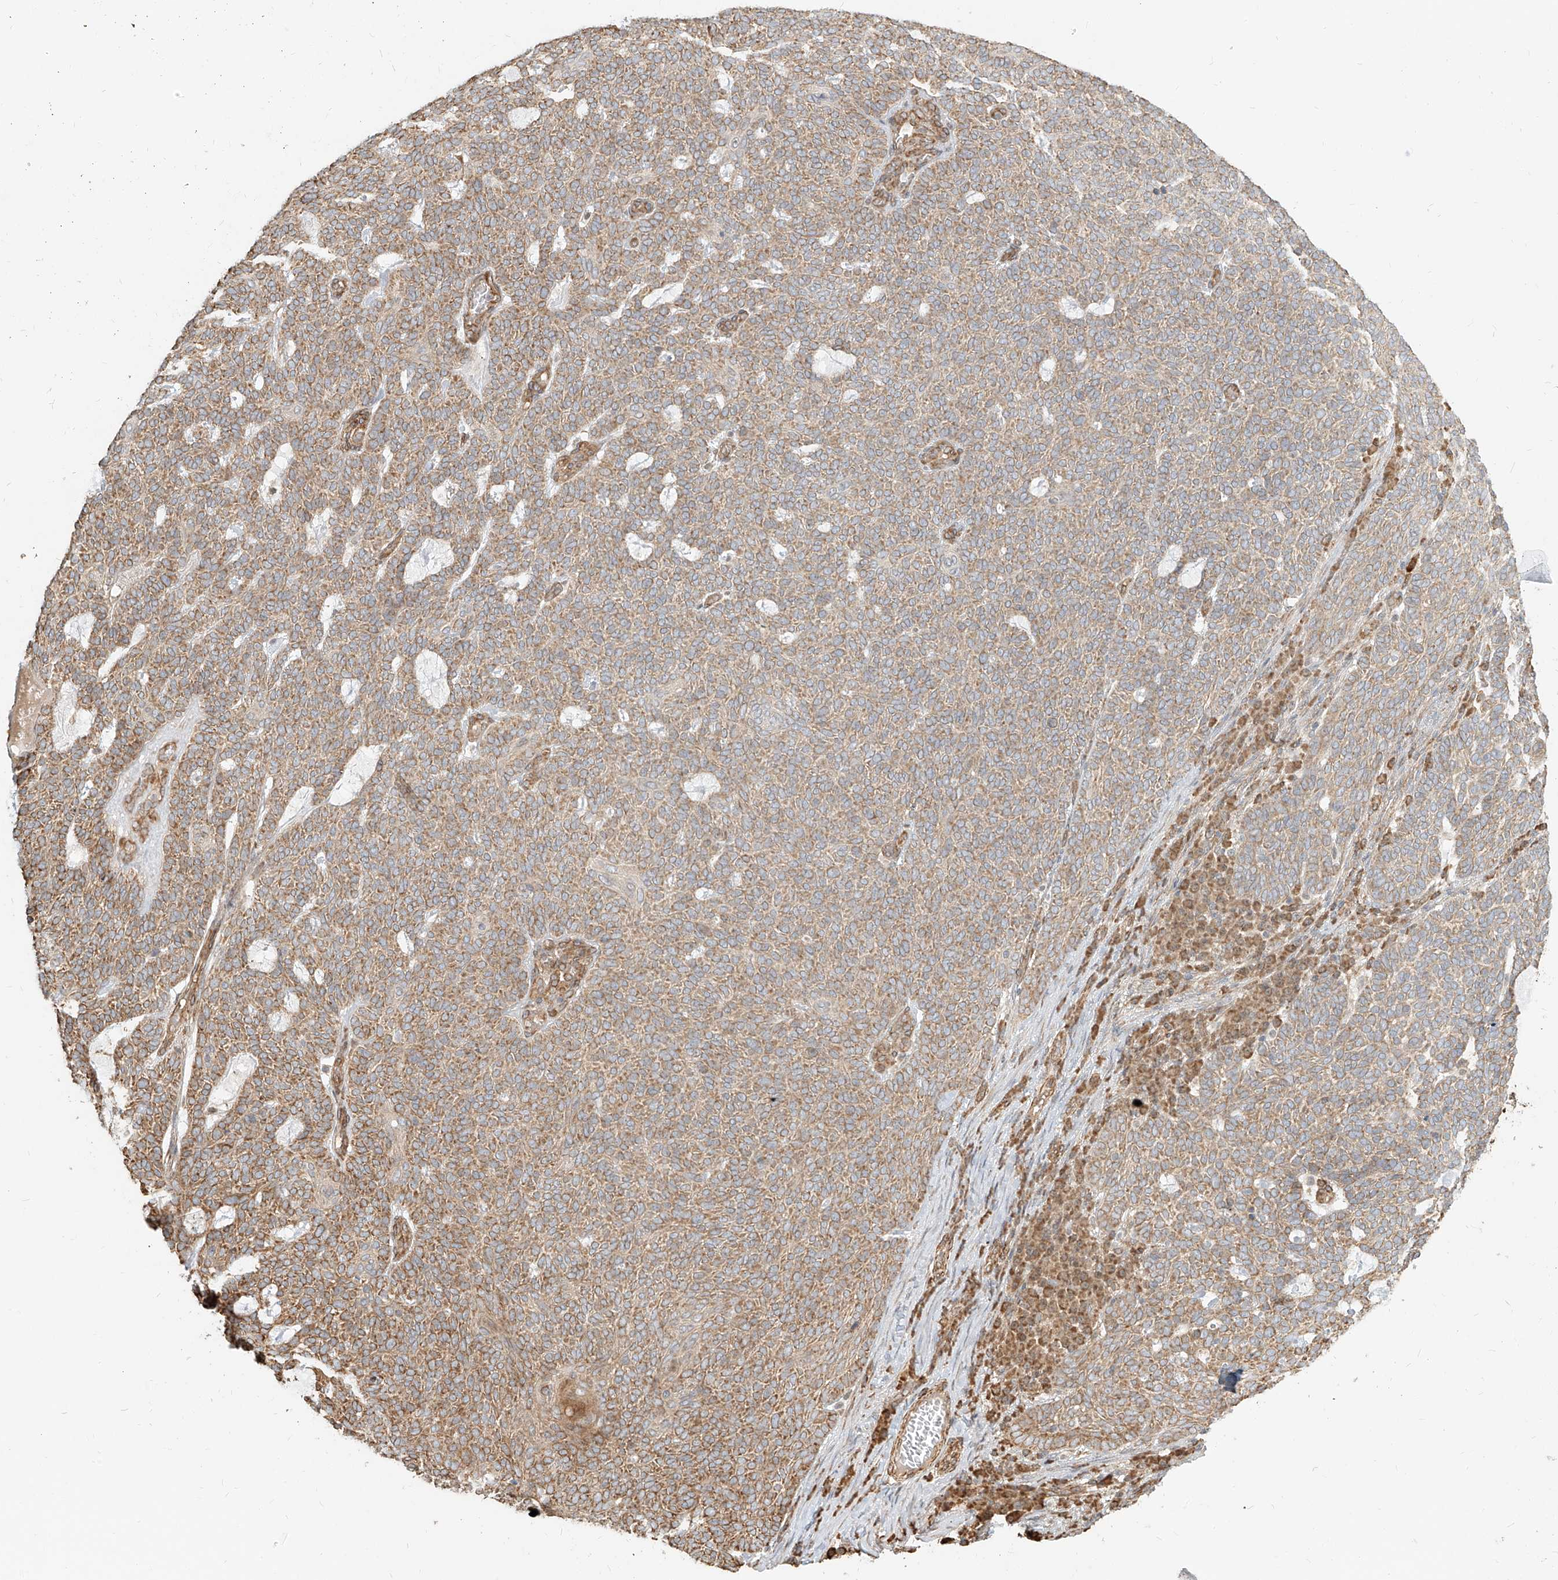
{"staining": {"intensity": "moderate", "quantity": ">75%", "location": "cytoplasmic/membranous"}, "tissue": "skin cancer", "cell_type": "Tumor cells", "image_type": "cancer", "snomed": [{"axis": "morphology", "description": "Squamous cell carcinoma, NOS"}, {"axis": "topography", "description": "Skin"}], "caption": "Protein expression by immunohistochemistry exhibits moderate cytoplasmic/membranous expression in about >75% of tumor cells in skin squamous cell carcinoma.", "gene": "UBE2K", "patient": {"sex": "female", "age": 90}}